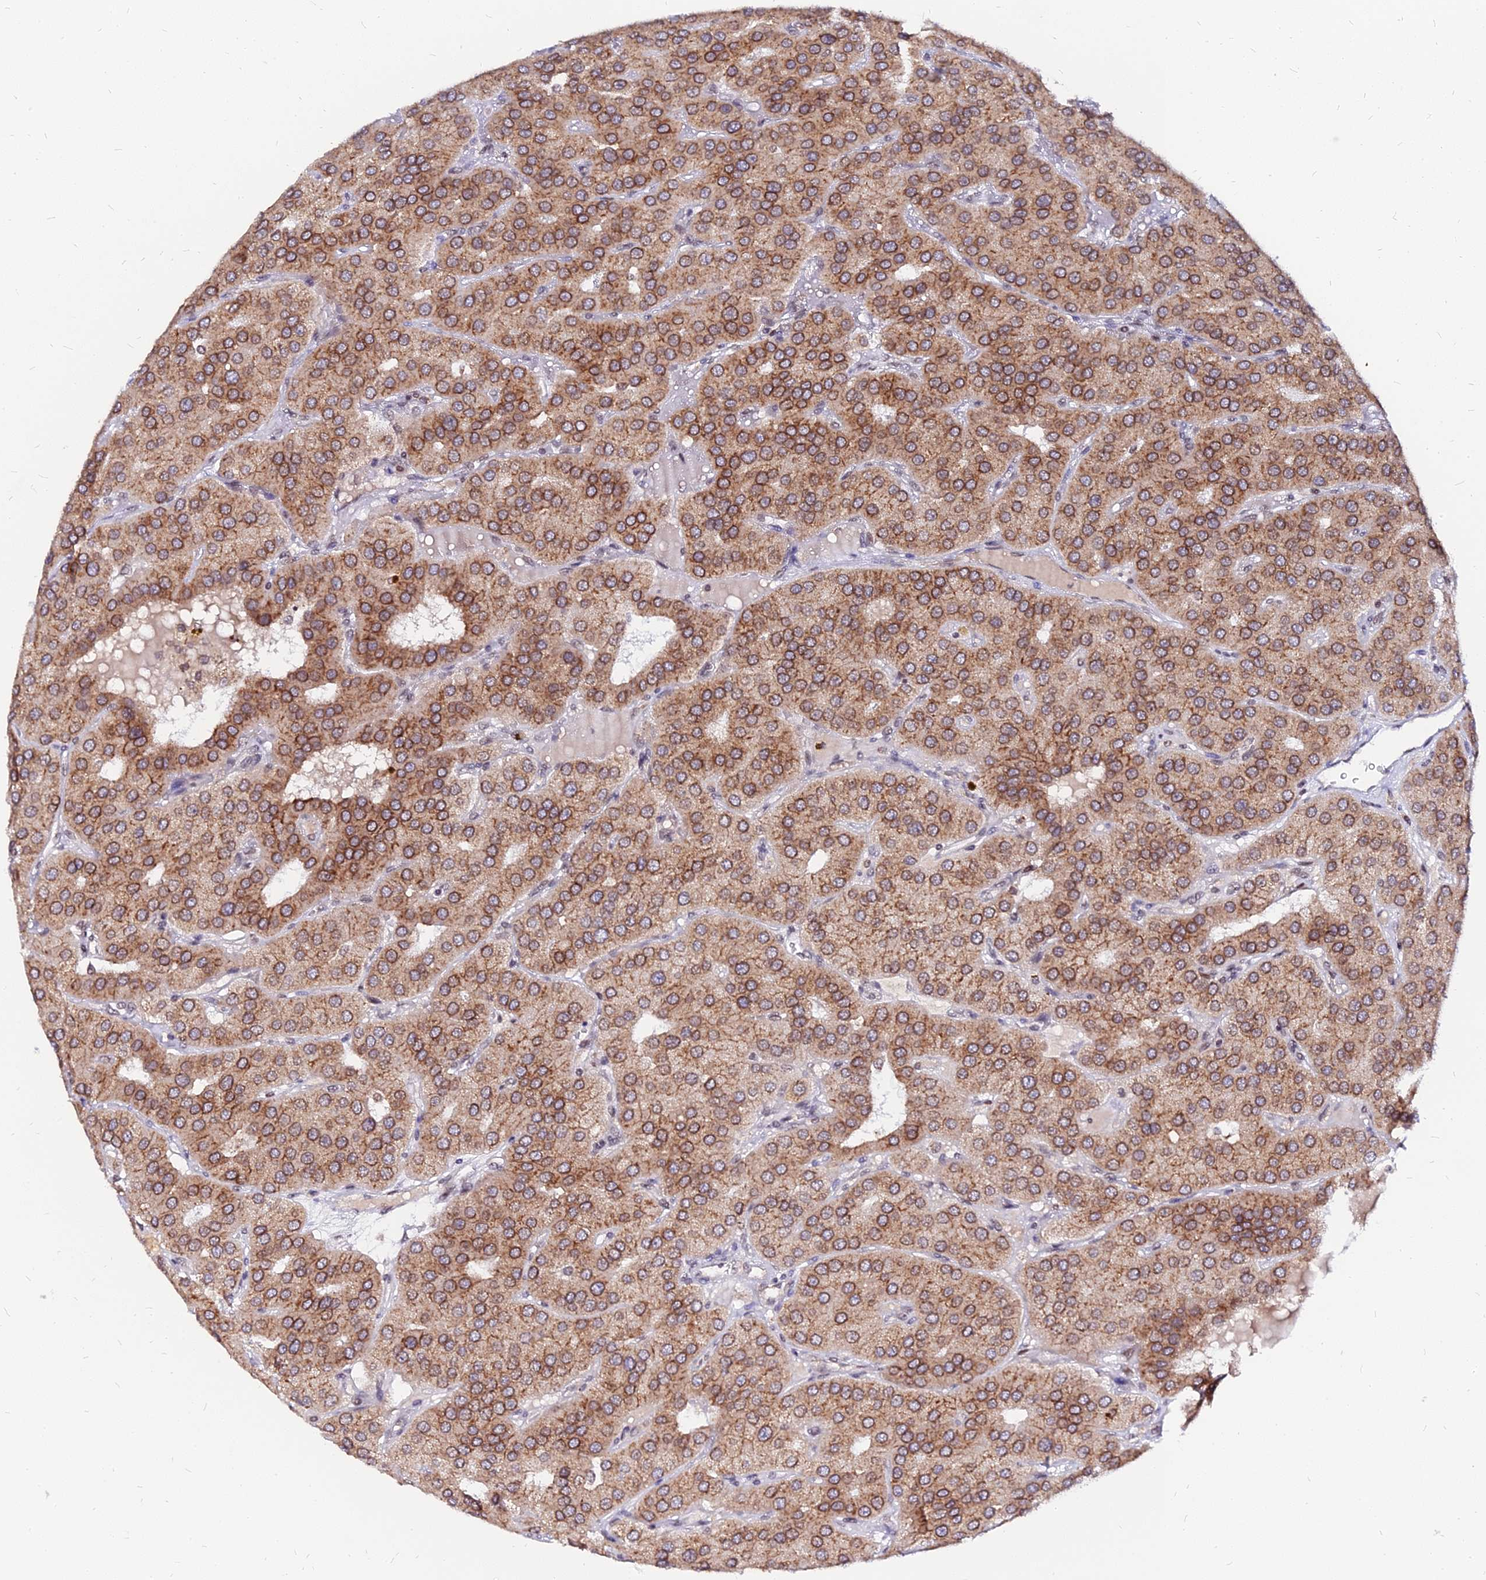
{"staining": {"intensity": "moderate", "quantity": ">75%", "location": "cytoplasmic/membranous"}, "tissue": "parathyroid gland", "cell_type": "Glandular cells", "image_type": "normal", "snomed": [{"axis": "morphology", "description": "Normal tissue, NOS"}, {"axis": "morphology", "description": "Adenoma, NOS"}, {"axis": "topography", "description": "Parathyroid gland"}], "caption": "Parathyroid gland was stained to show a protein in brown. There is medium levels of moderate cytoplasmic/membranous staining in approximately >75% of glandular cells.", "gene": "RNF121", "patient": {"sex": "female", "age": 86}}